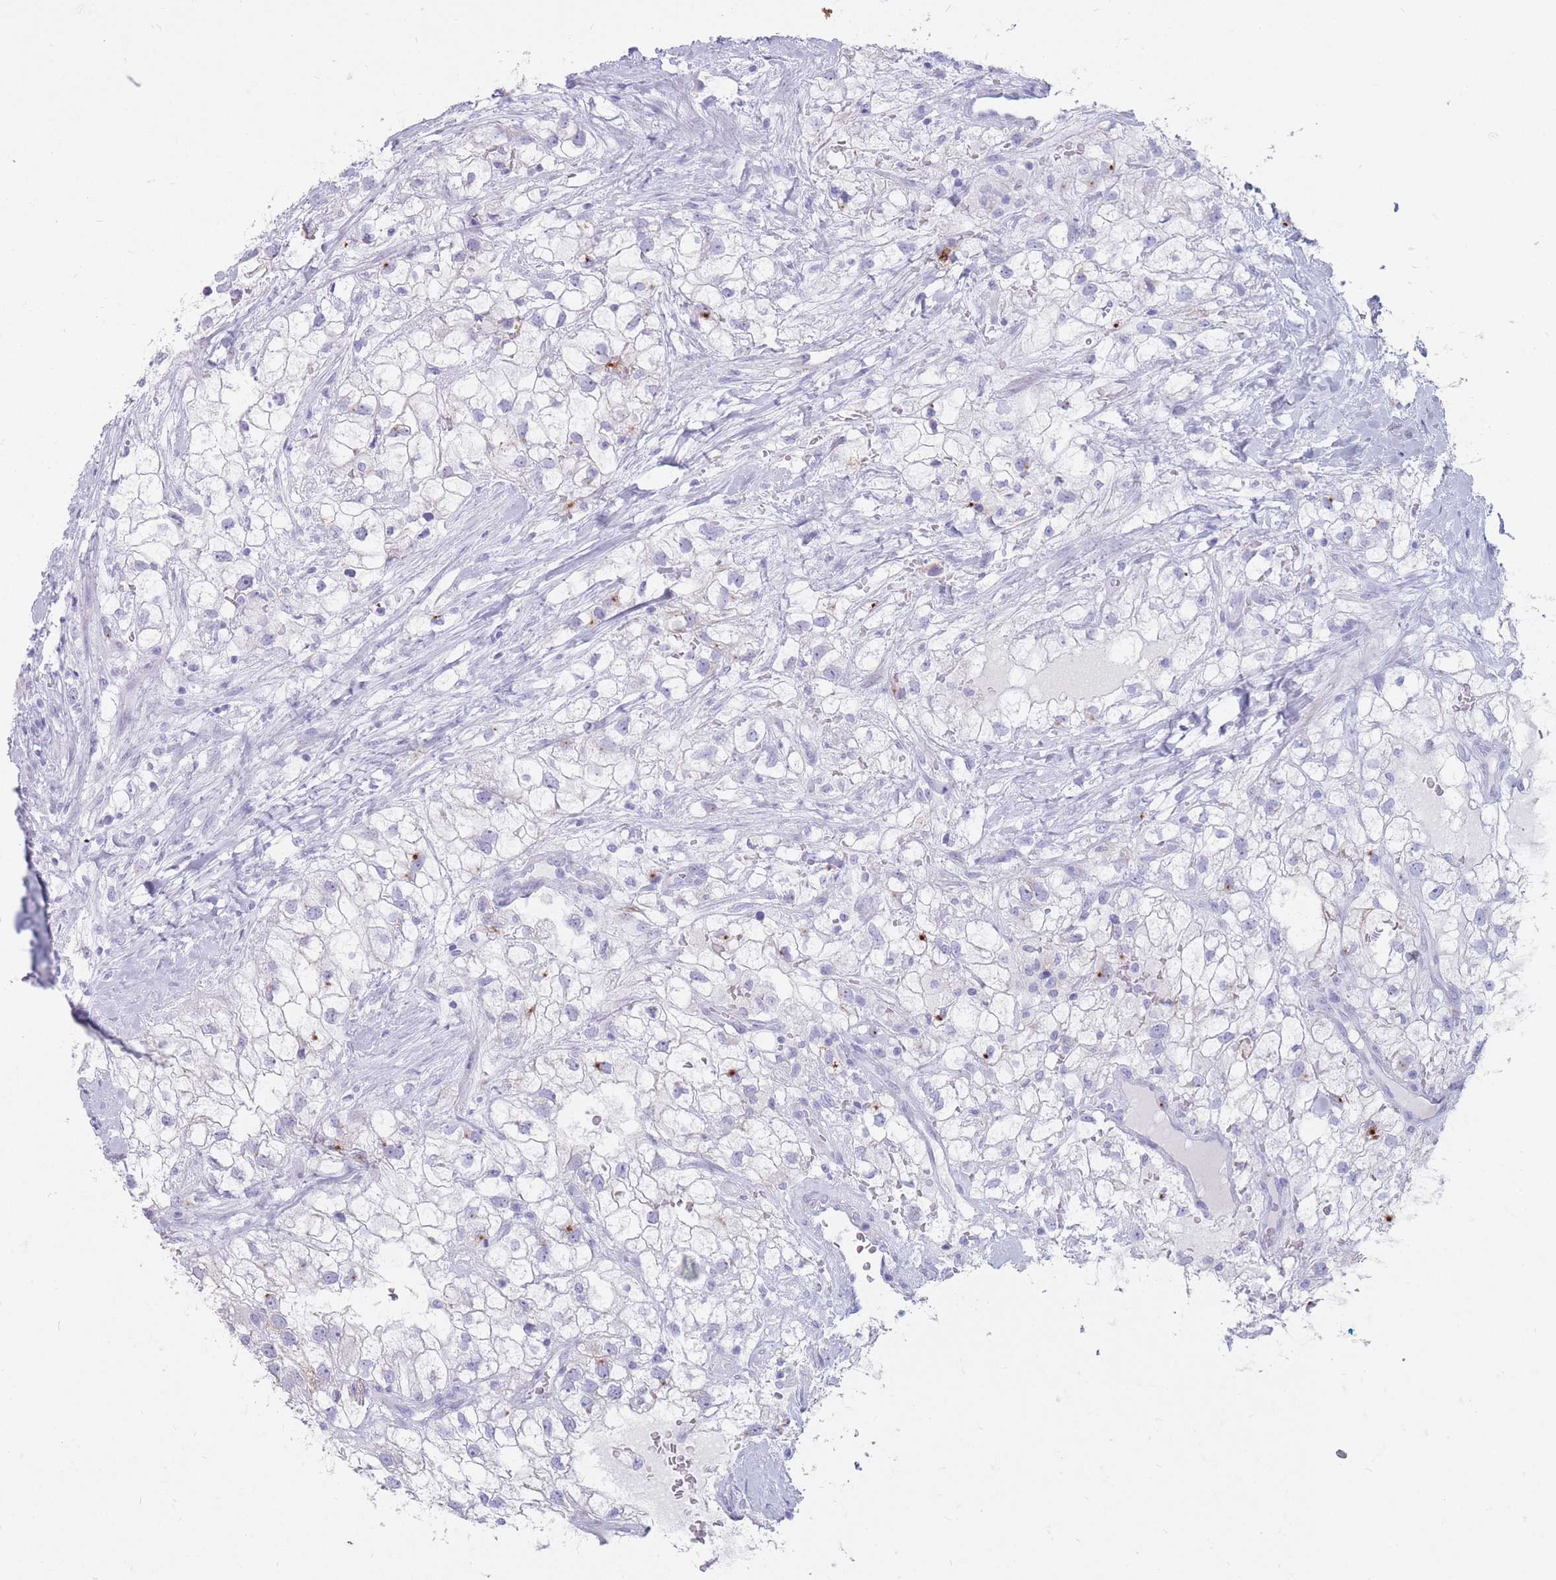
{"staining": {"intensity": "negative", "quantity": "none", "location": "none"}, "tissue": "renal cancer", "cell_type": "Tumor cells", "image_type": "cancer", "snomed": [{"axis": "morphology", "description": "Adenocarcinoma, NOS"}, {"axis": "topography", "description": "Kidney"}], "caption": "This is an IHC photomicrograph of human adenocarcinoma (renal). There is no positivity in tumor cells.", "gene": "ST3GAL5", "patient": {"sex": "male", "age": 59}}